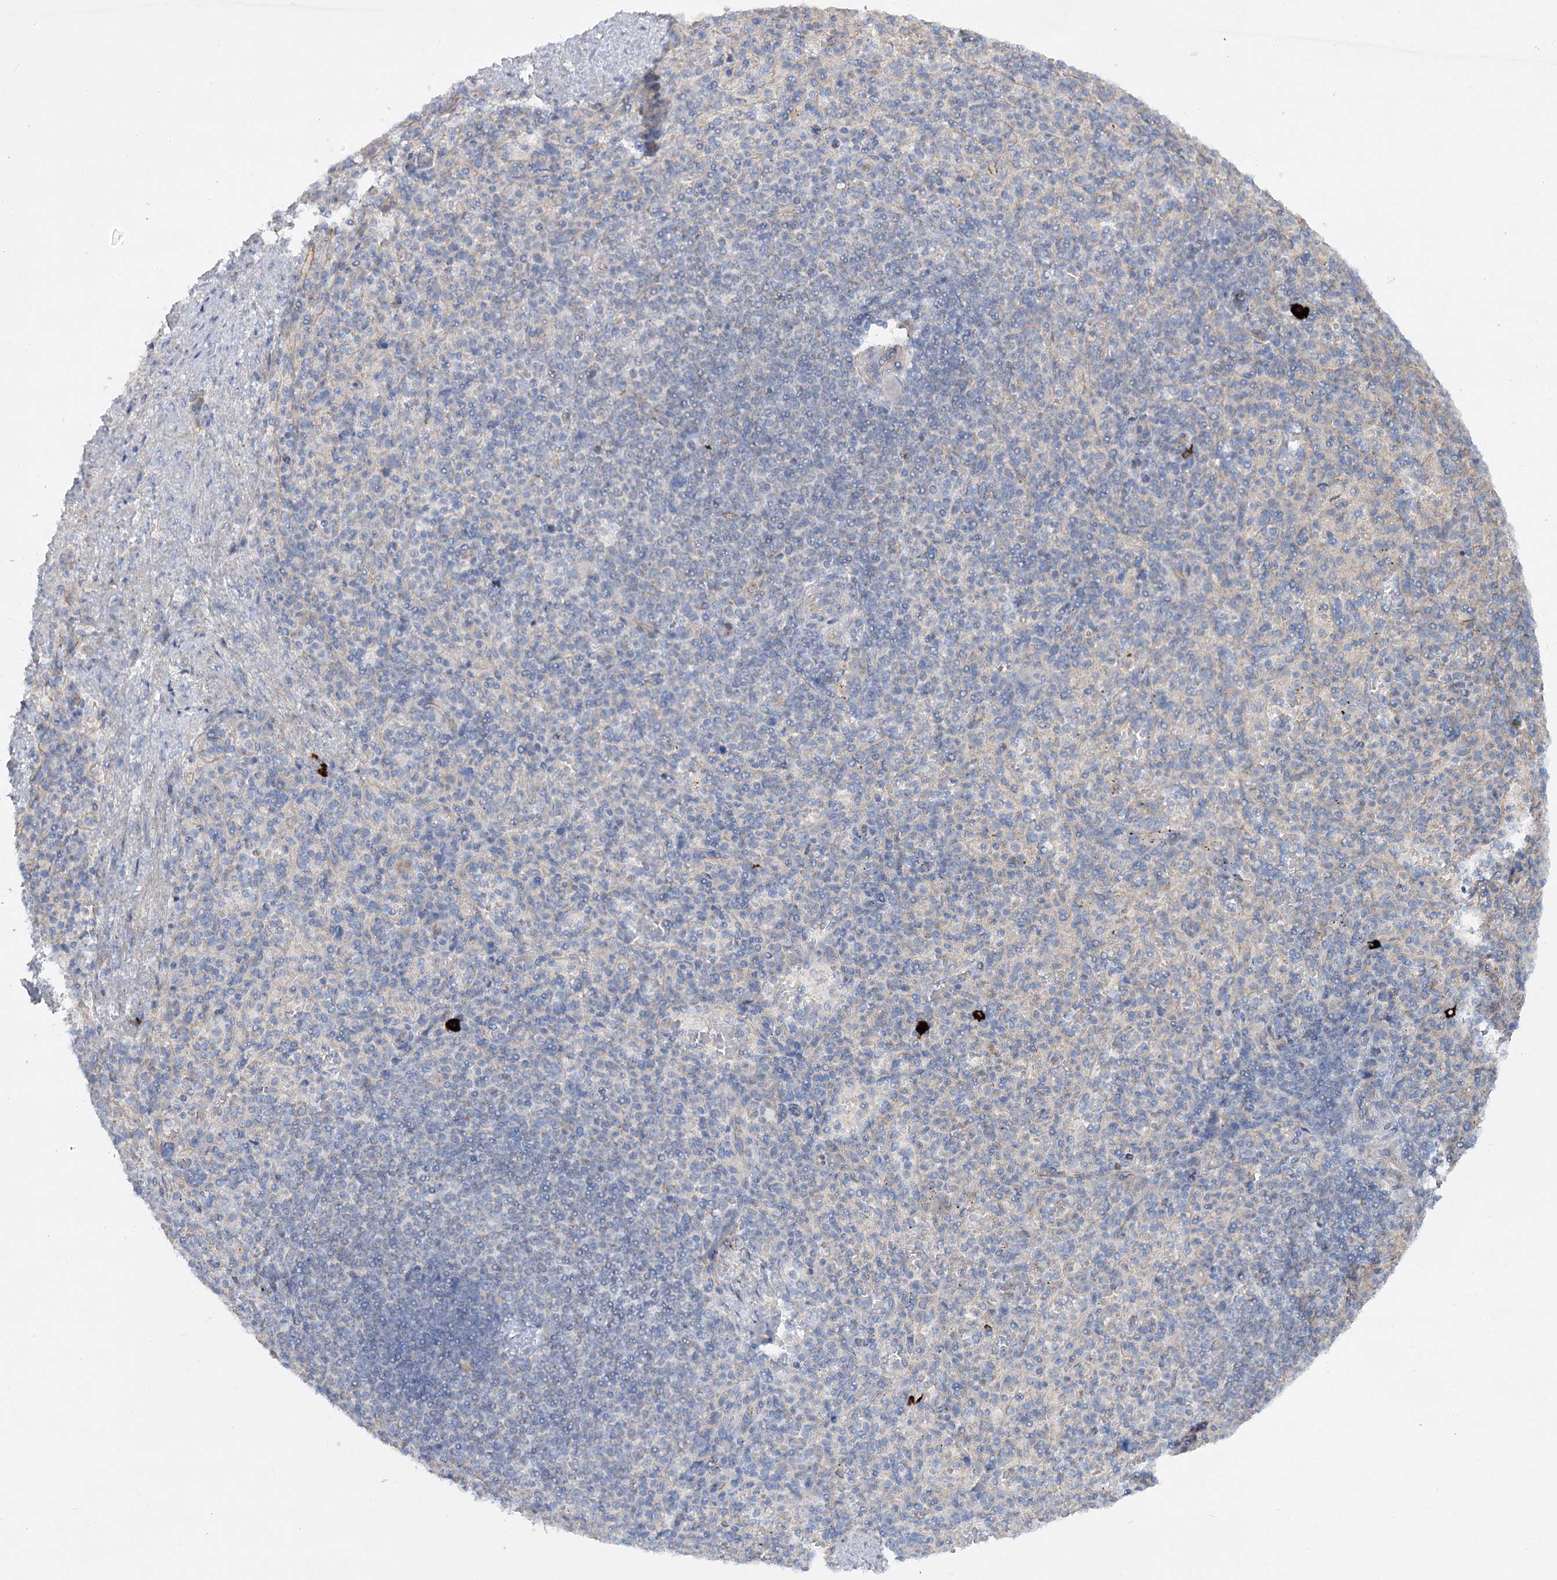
{"staining": {"intensity": "negative", "quantity": "none", "location": "none"}, "tissue": "spleen", "cell_type": "Cells in red pulp", "image_type": "normal", "snomed": [{"axis": "morphology", "description": "Normal tissue, NOS"}, {"axis": "topography", "description": "Spleen"}], "caption": "IHC histopathology image of unremarkable human spleen stained for a protein (brown), which reveals no expression in cells in red pulp. (DAB IHC visualized using brightfield microscopy, high magnification).", "gene": "KIAA0825", "patient": {"sex": "female", "age": 74}}